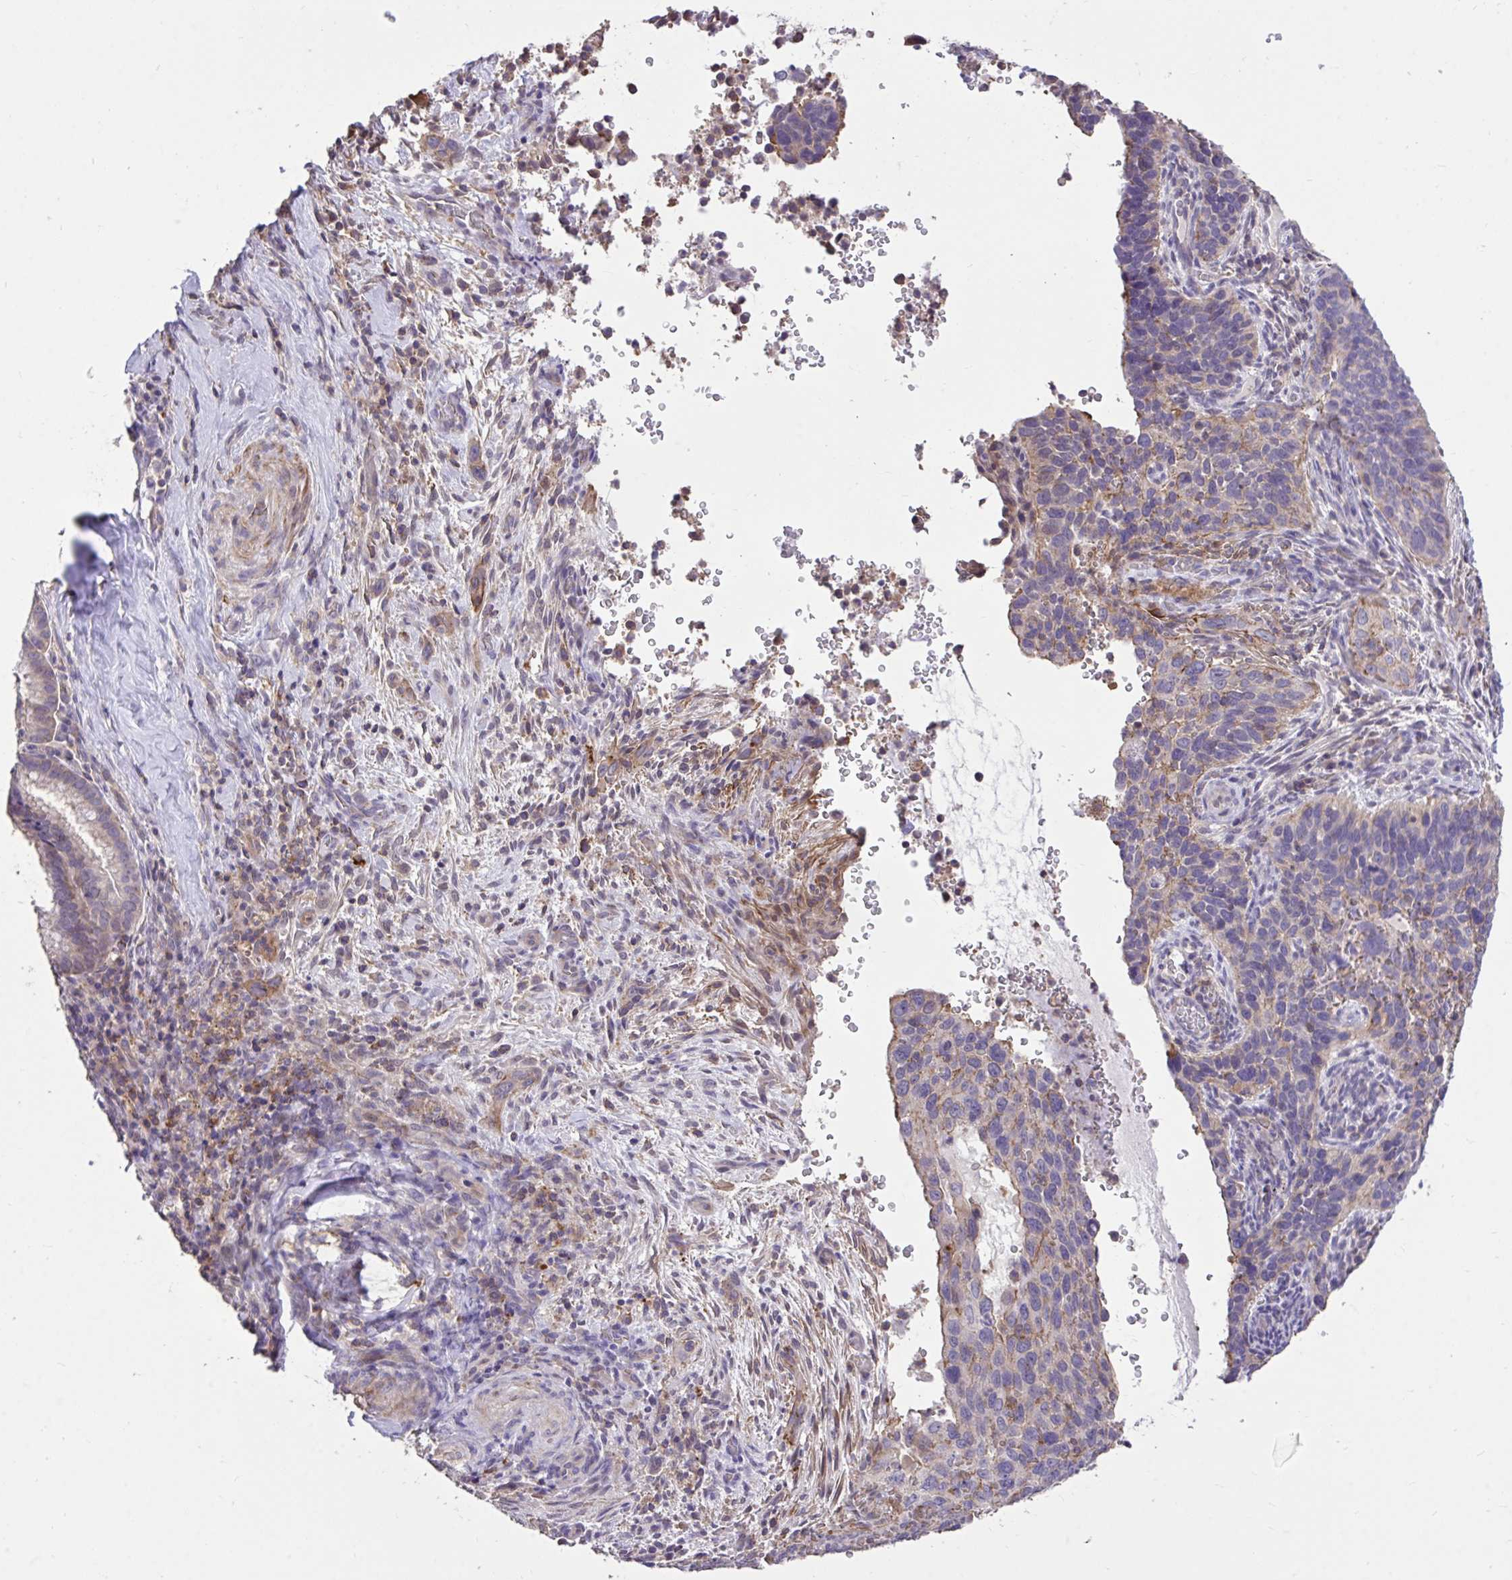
{"staining": {"intensity": "negative", "quantity": "none", "location": "none"}, "tissue": "cervical cancer", "cell_type": "Tumor cells", "image_type": "cancer", "snomed": [{"axis": "morphology", "description": "Squamous cell carcinoma, NOS"}, {"axis": "topography", "description": "Cervix"}], "caption": "This is an immunohistochemistry image of human squamous cell carcinoma (cervical). There is no expression in tumor cells.", "gene": "IGFL2", "patient": {"sex": "female", "age": 51}}